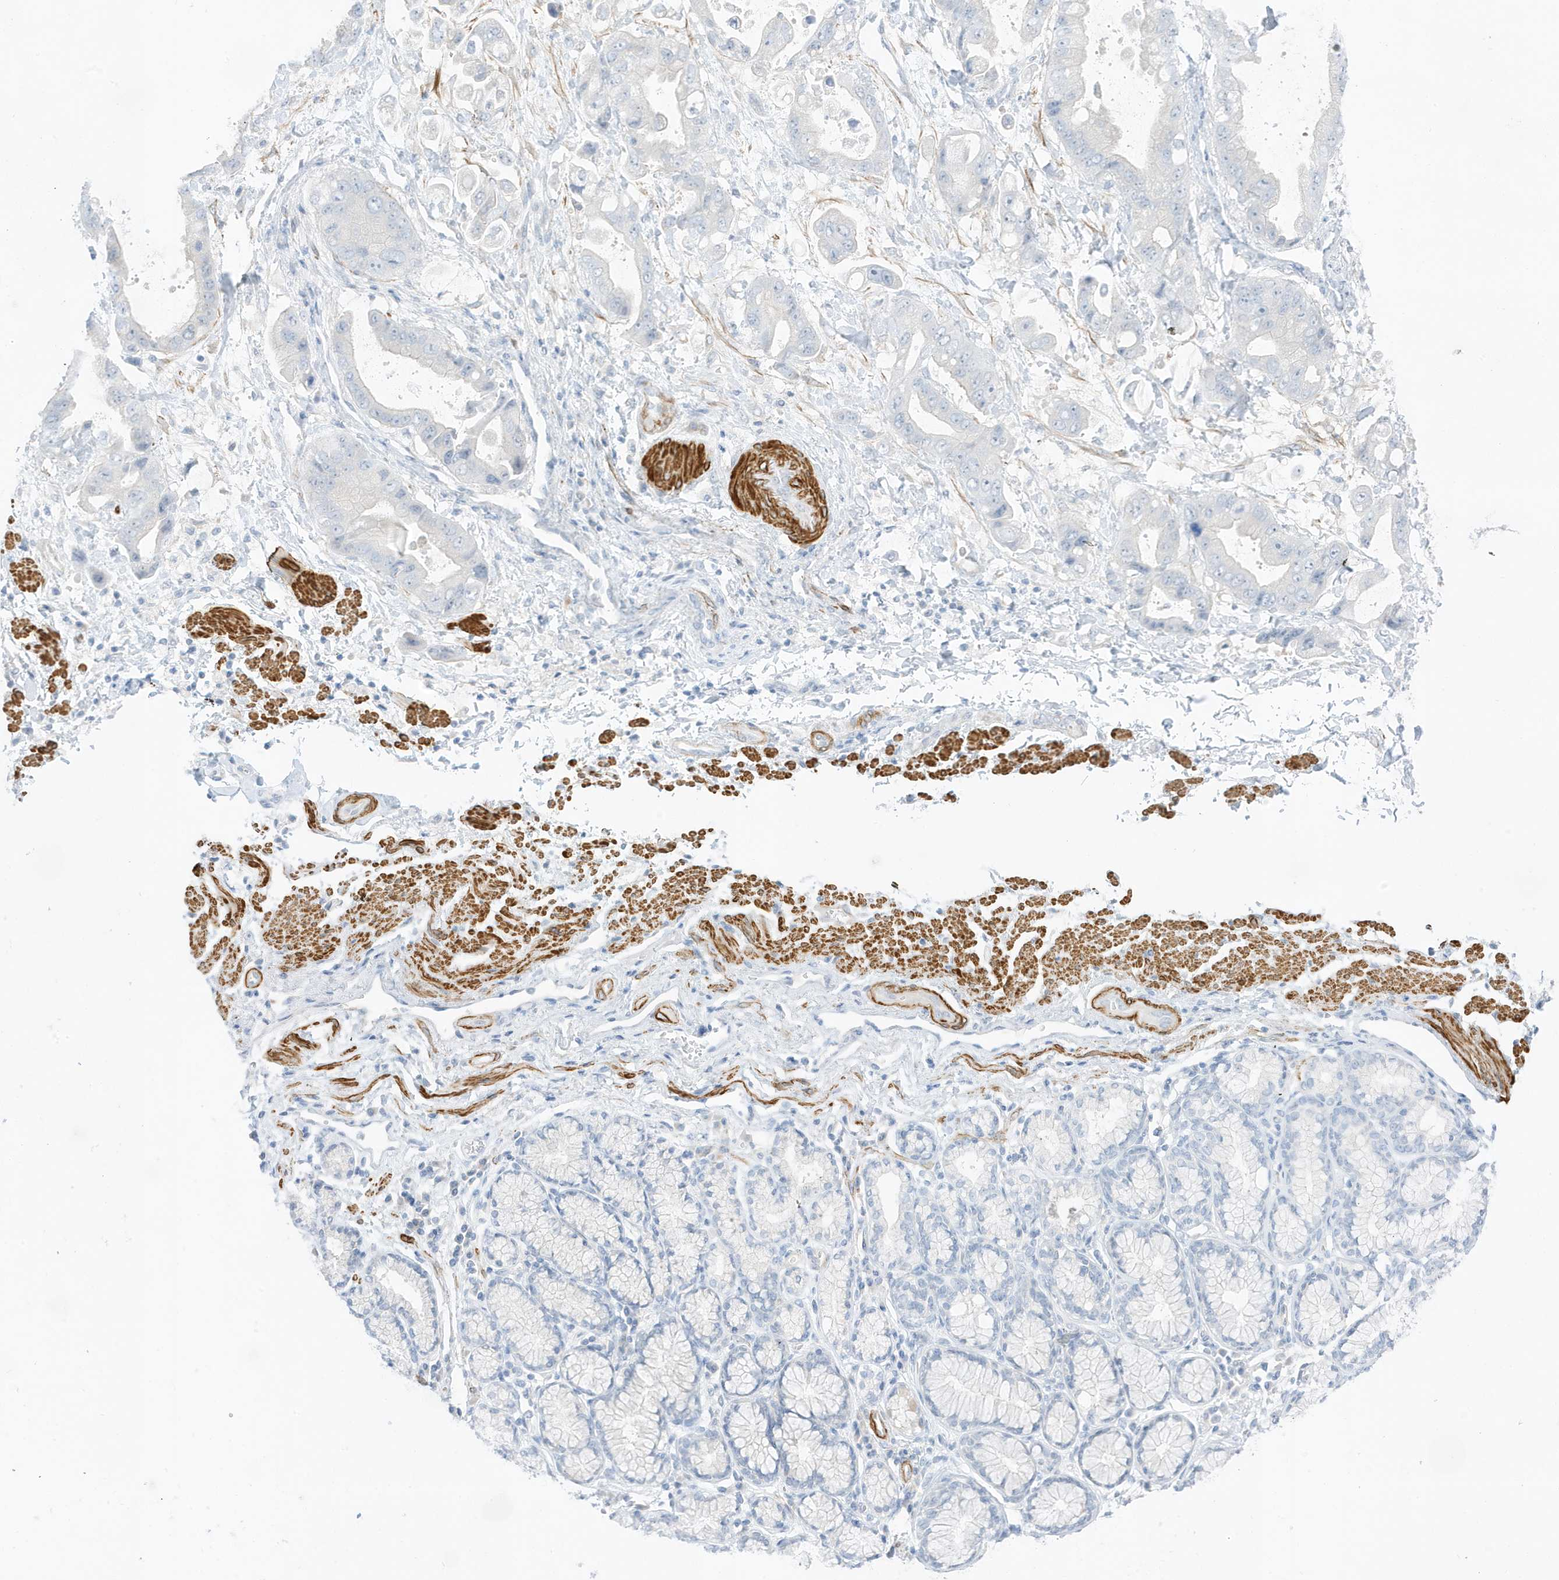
{"staining": {"intensity": "negative", "quantity": "none", "location": "none"}, "tissue": "stomach cancer", "cell_type": "Tumor cells", "image_type": "cancer", "snomed": [{"axis": "morphology", "description": "Adenocarcinoma, NOS"}, {"axis": "topography", "description": "Stomach"}], "caption": "Immunohistochemical staining of human stomach cancer demonstrates no significant expression in tumor cells.", "gene": "SLC22A13", "patient": {"sex": "male", "age": 62}}